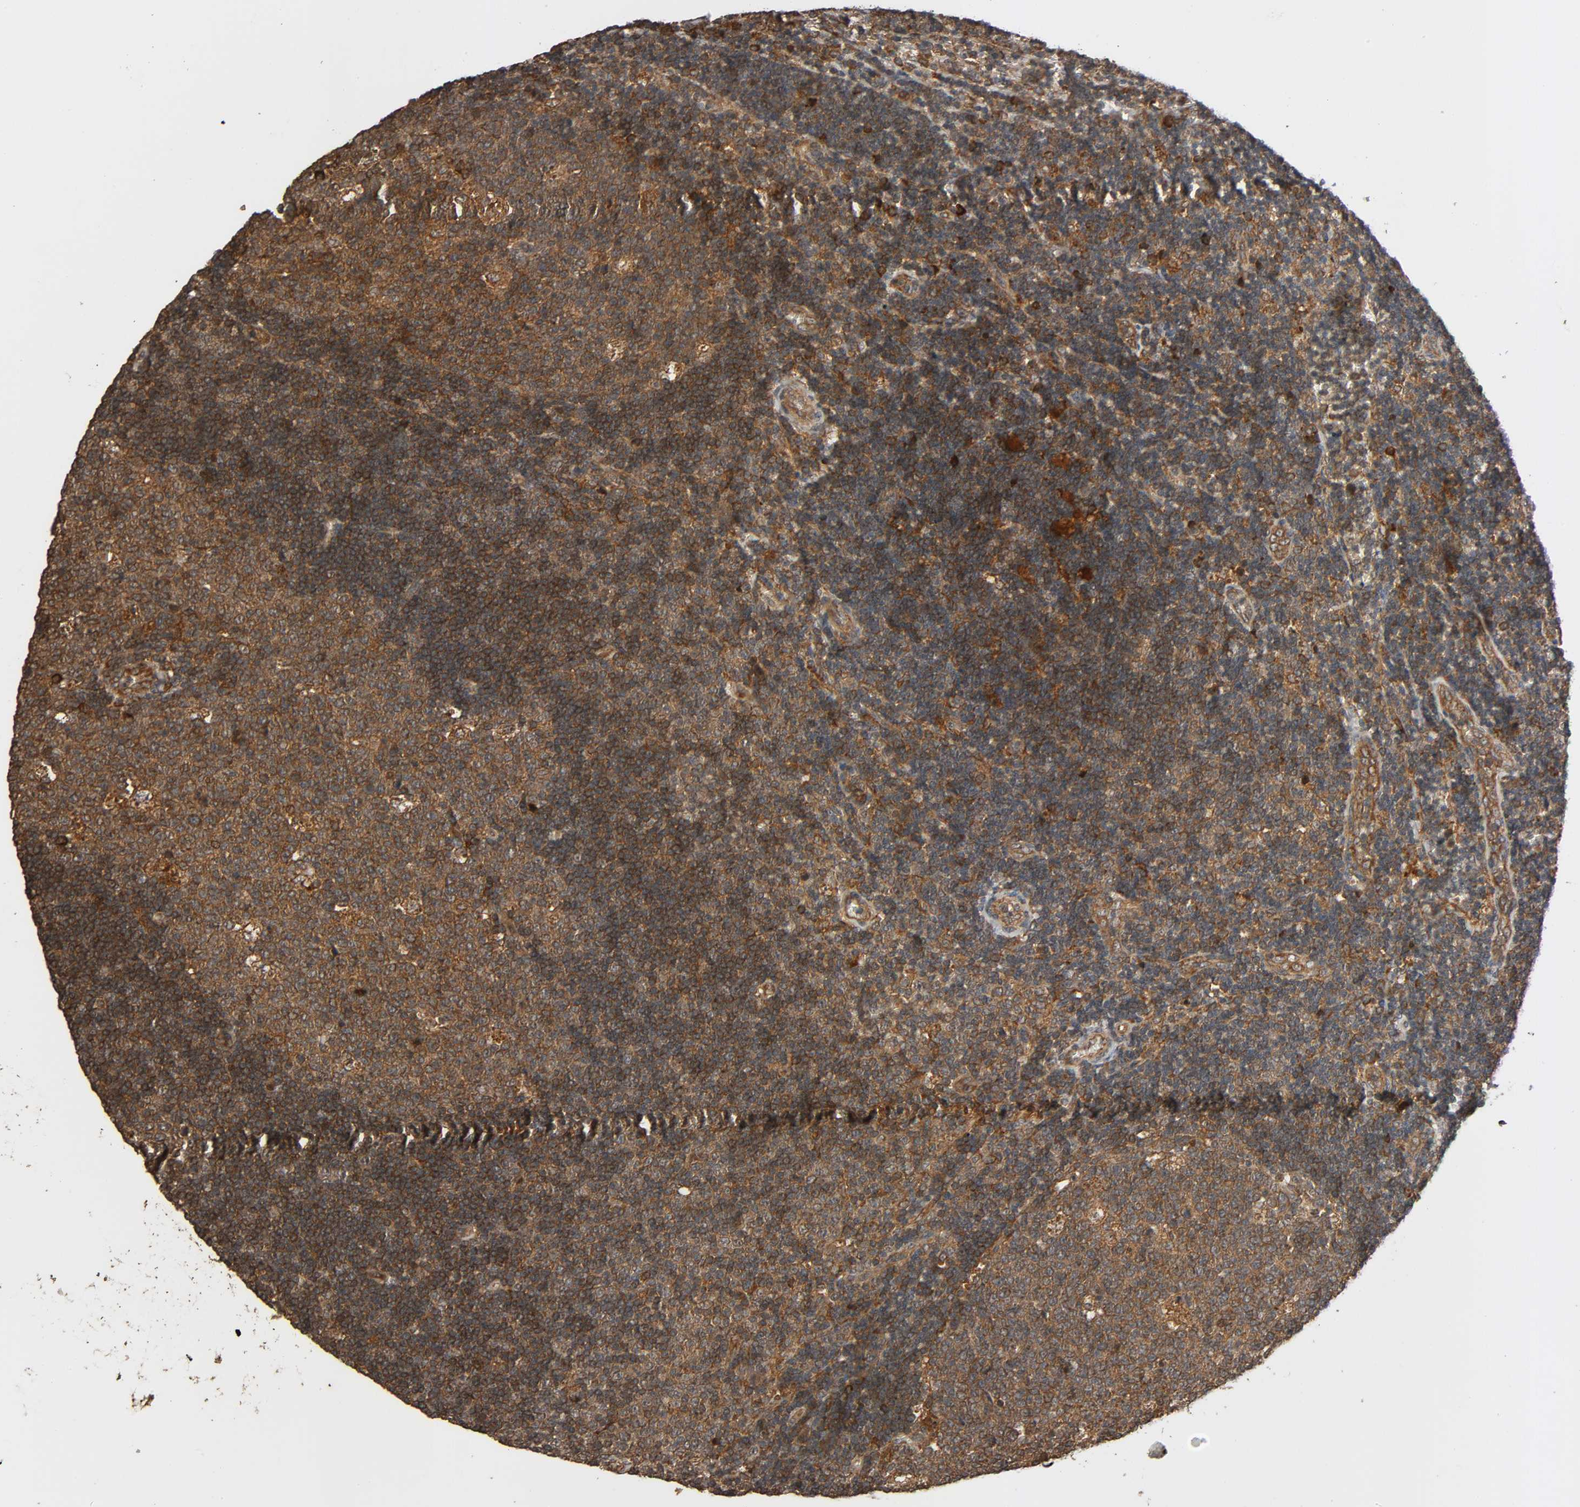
{"staining": {"intensity": "moderate", "quantity": ">75%", "location": "cytoplasmic/membranous"}, "tissue": "lymph node", "cell_type": "Germinal center cells", "image_type": "normal", "snomed": [{"axis": "morphology", "description": "Normal tissue, NOS"}, {"axis": "topography", "description": "Lymph node"}, {"axis": "topography", "description": "Salivary gland"}], "caption": "The immunohistochemical stain shows moderate cytoplasmic/membranous positivity in germinal center cells of normal lymph node.", "gene": "MAP3K8", "patient": {"sex": "male", "age": 8}}